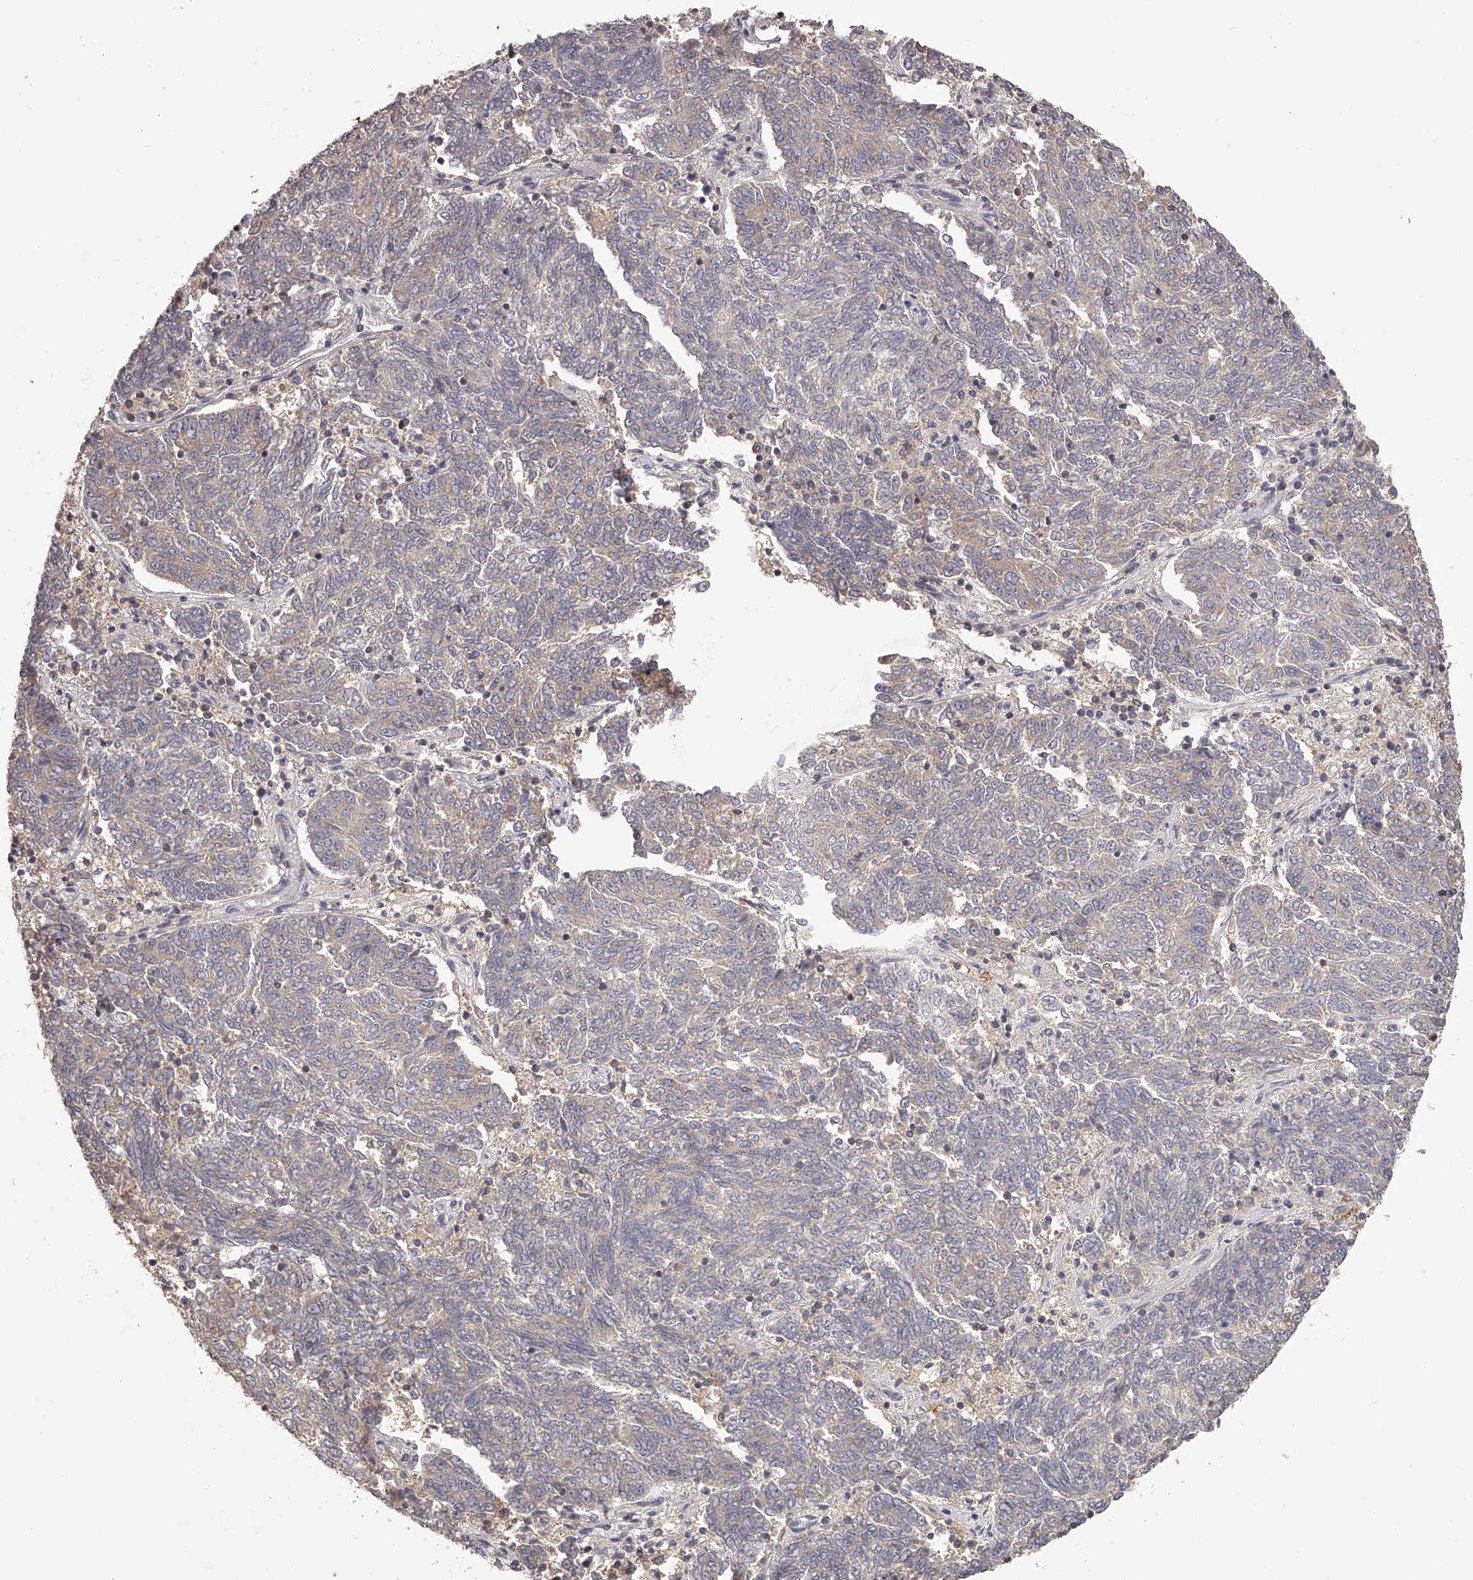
{"staining": {"intensity": "negative", "quantity": "none", "location": "none"}, "tissue": "endometrial cancer", "cell_type": "Tumor cells", "image_type": "cancer", "snomed": [{"axis": "morphology", "description": "Adenocarcinoma, NOS"}, {"axis": "topography", "description": "Endometrium"}], "caption": "Immunohistochemistry histopathology image of neoplastic tissue: endometrial adenocarcinoma stained with DAB (3,3'-diaminobenzidine) demonstrates no significant protein staining in tumor cells.", "gene": "TNN", "patient": {"sex": "female", "age": 80}}